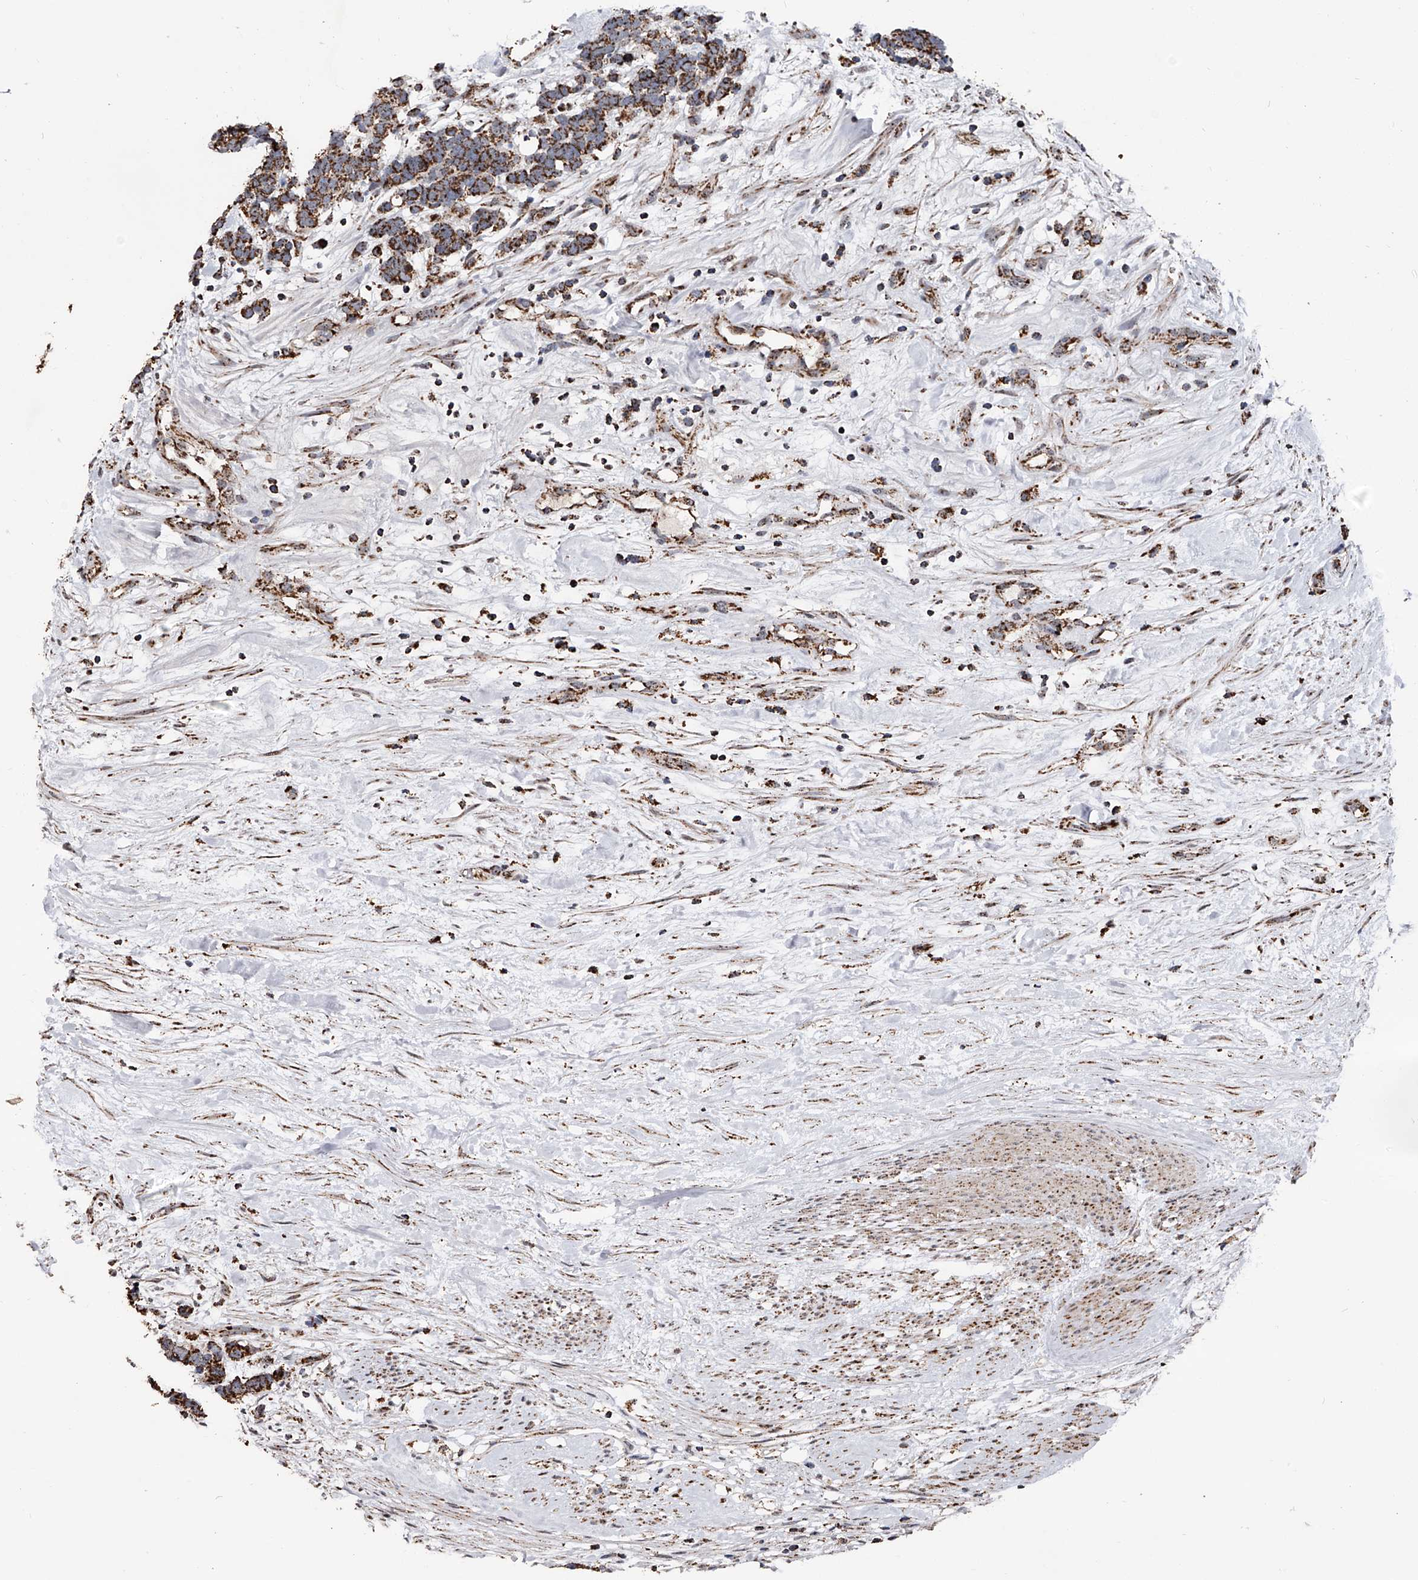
{"staining": {"intensity": "moderate", "quantity": ">75%", "location": "cytoplasmic/membranous"}, "tissue": "carcinoid", "cell_type": "Tumor cells", "image_type": "cancer", "snomed": [{"axis": "morphology", "description": "Carcinoma, NOS"}, {"axis": "morphology", "description": "Carcinoid, malignant, NOS"}, {"axis": "topography", "description": "Urinary bladder"}], "caption": "Immunohistochemical staining of human carcinoid (malignant) shows medium levels of moderate cytoplasmic/membranous protein expression in about >75% of tumor cells. Immunohistochemistry (ihc) stains the protein of interest in brown and the nuclei are stained blue.", "gene": "SMPDL3A", "patient": {"sex": "male", "age": 57}}